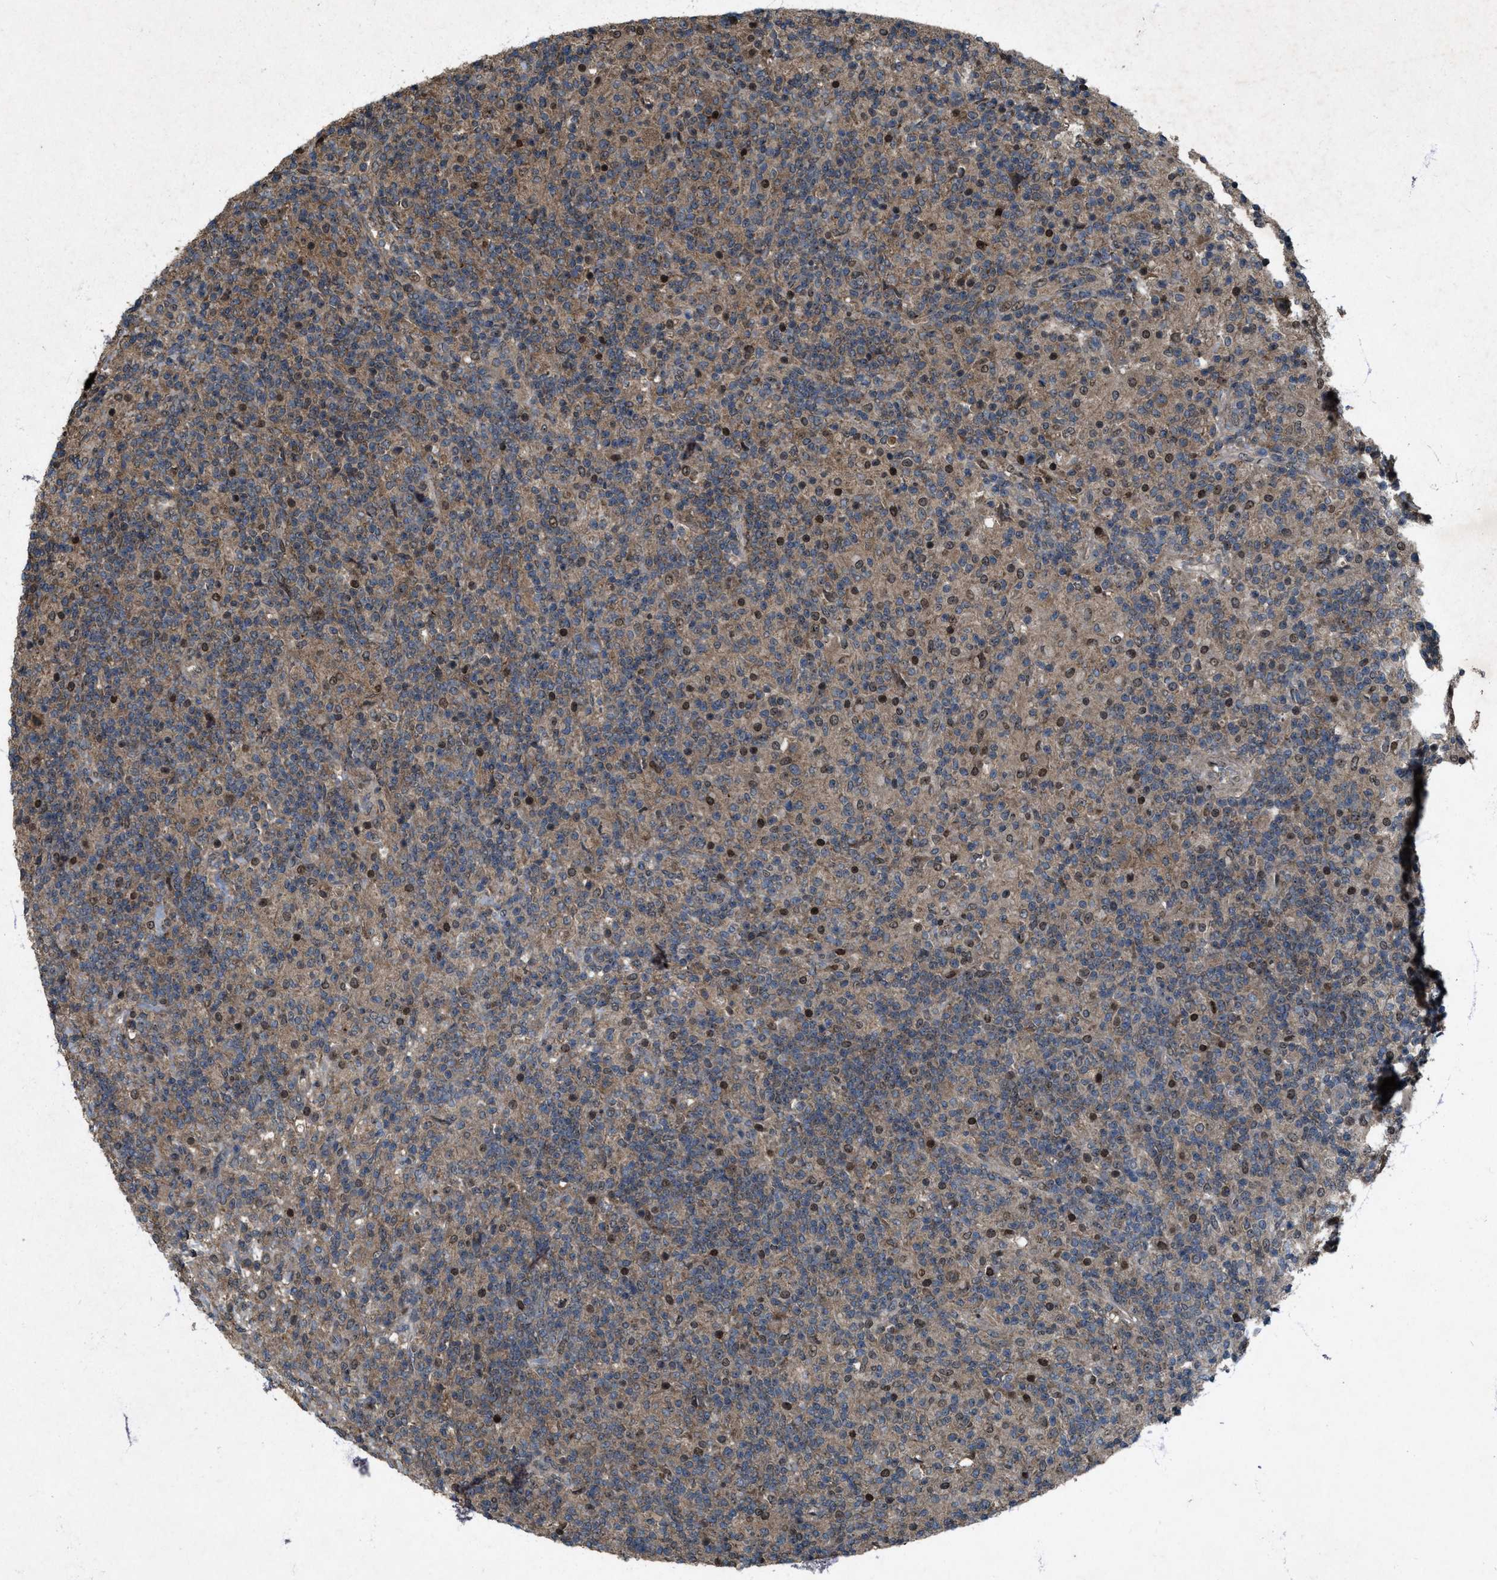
{"staining": {"intensity": "weak", "quantity": "25%-75%", "location": "cytoplasmic/membranous,nuclear"}, "tissue": "lymphoma", "cell_type": "Tumor cells", "image_type": "cancer", "snomed": [{"axis": "morphology", "description": "Hodgkin's disease, NOS"}, {"axis": "topography", "description": "Lymph node"}], "caption": "Protein analysis of Hodgkin's disease tissue demonstrates weak cytoplasmic/membranous and nuclear expression in about 25%-75% of tumor cells. Nuclei are stained in blue.", "gene": "PDP2", "patient": {"sex": "male", "age": 70}}